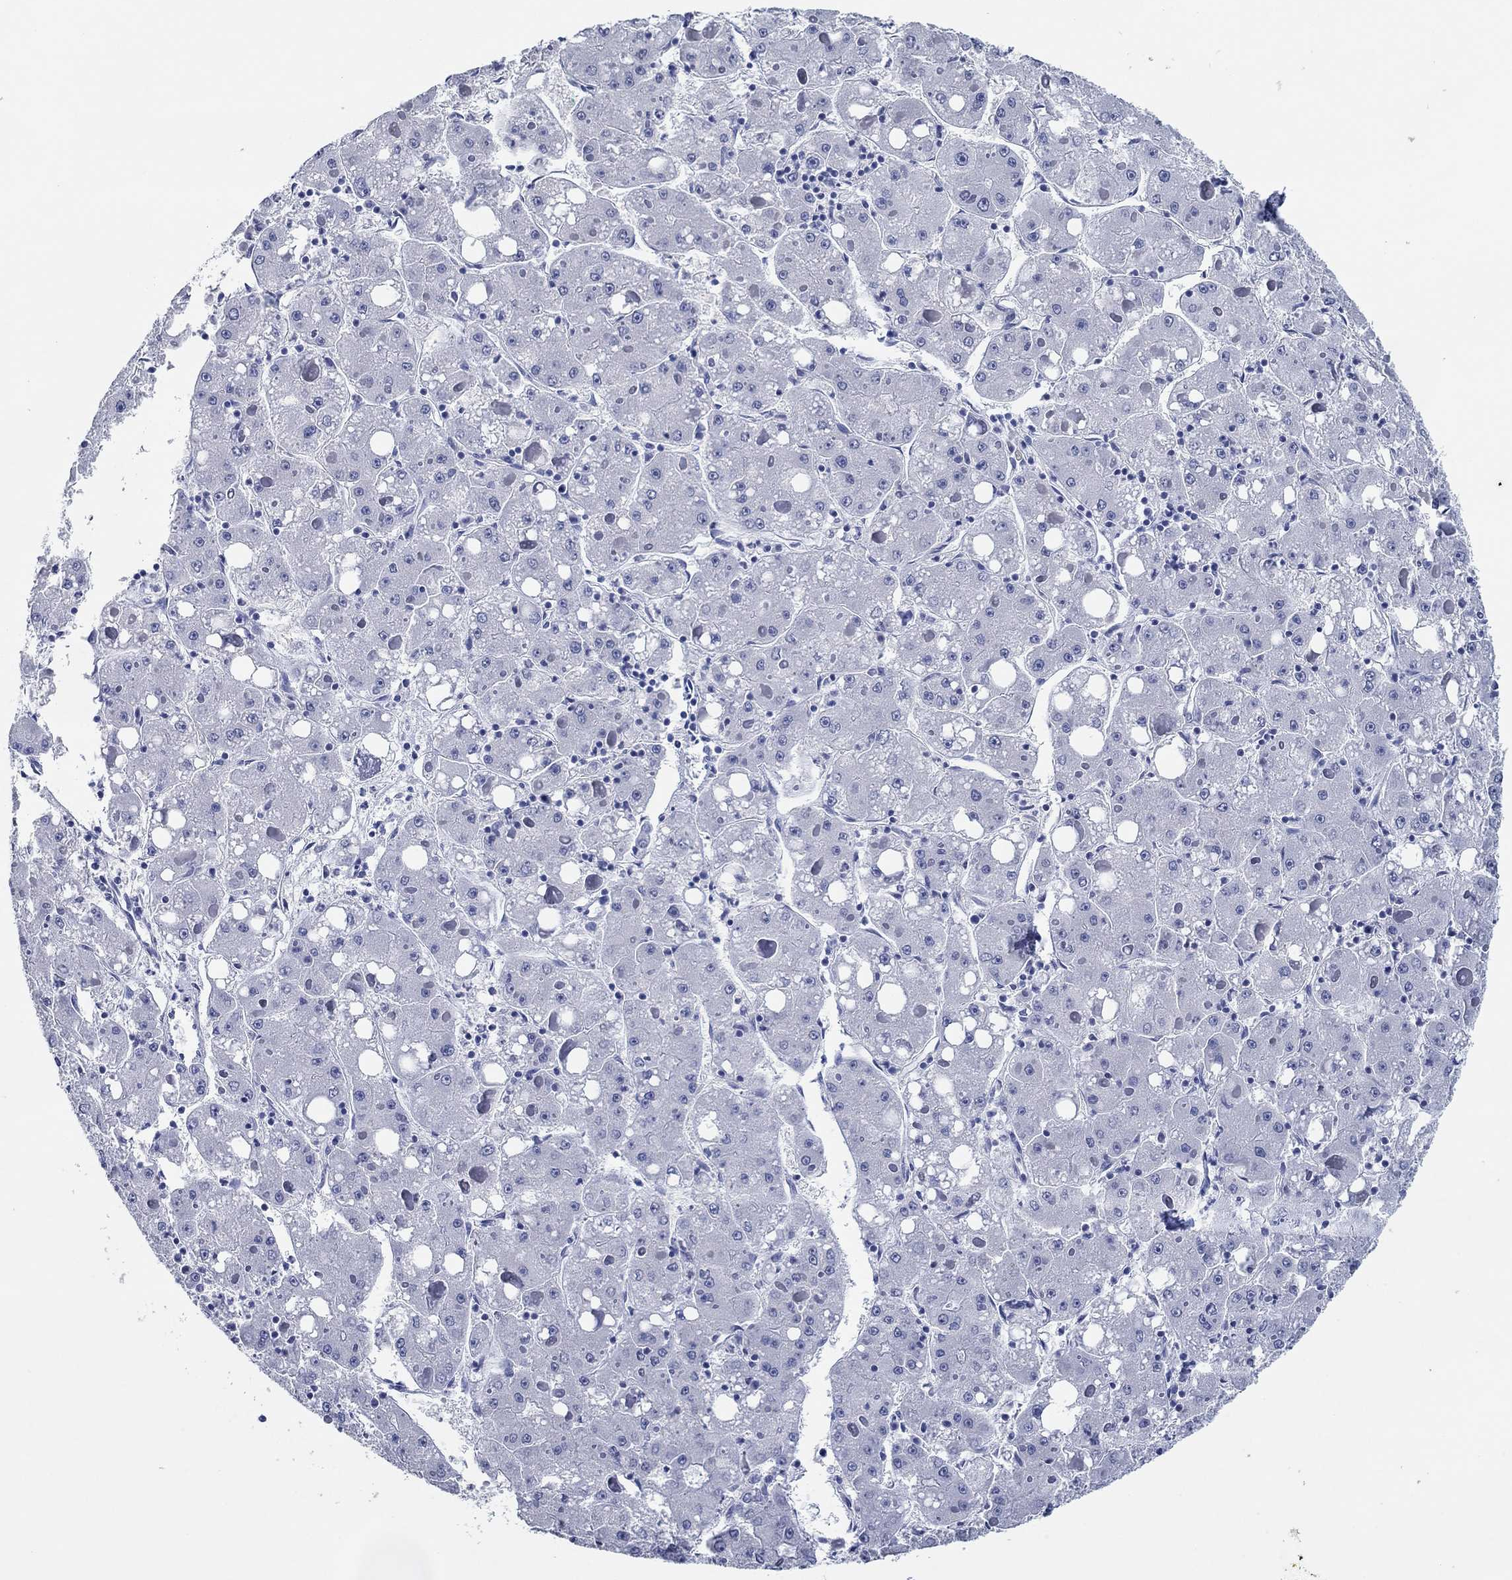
{"staining": {"intensity": "negative", "quantity": "none", "location": "none"}, "tissue": "liver cancer", "cell_type": "Tumor cells", "image_type": "cancer", "snomed": [{"axis": "morphology", "description": "Carcinoma, Hepatocellular, NOS"}, {"axis": "topography", "description": "Liver"}], "caption": "Immunohistochemistry photomicrograph of human liver cancer stained for a protein (brown), which demonstrates no expression in tumor cells.", "gene": "POU5F1", "patient": {"sex": "male", "age": 73}}